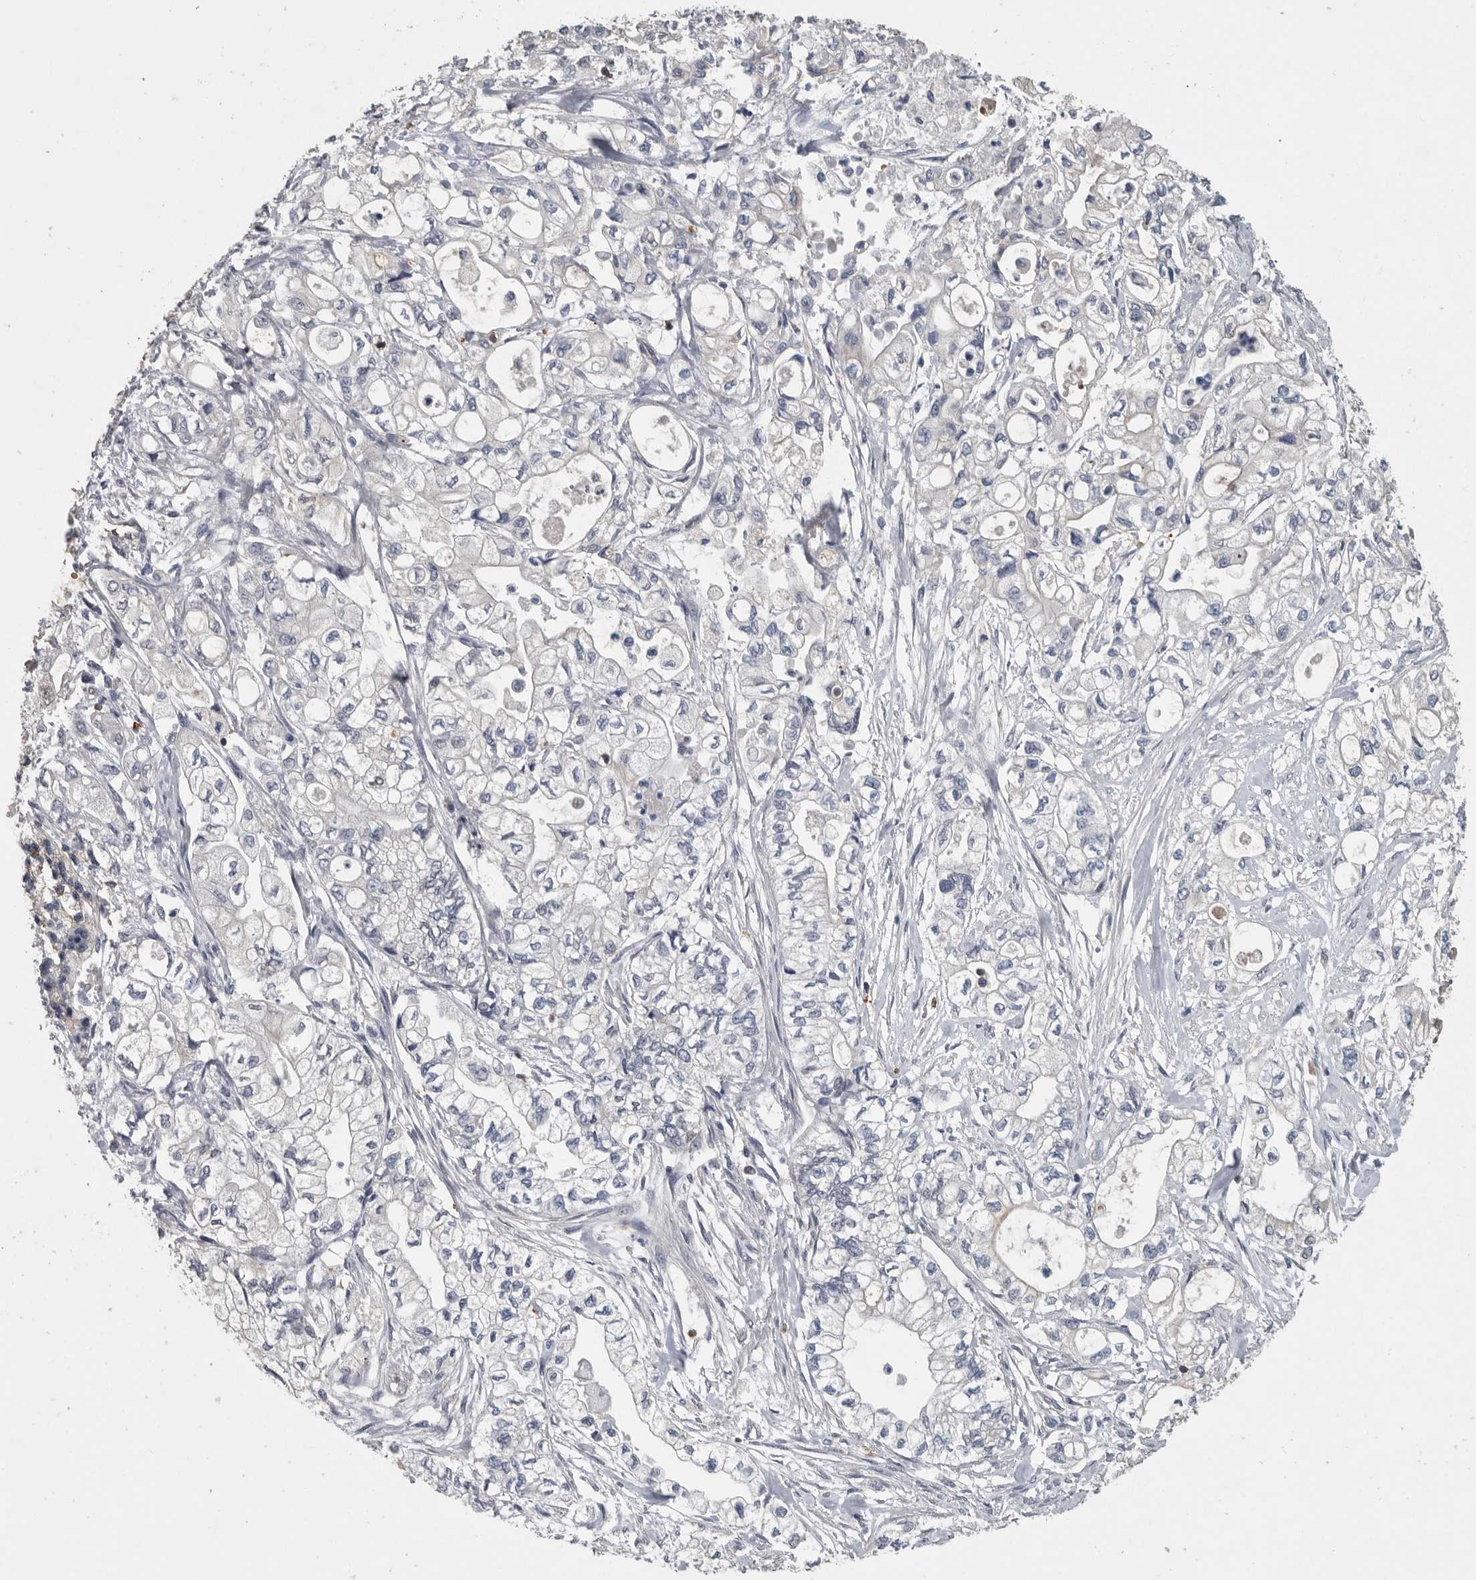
{"staining": {"intensity": "negative", "quantity": "none", "location": "none"}, "tissue": "pancreatic cancer", "cell_type": "Tumor cells", "image_type": "cancer", "snomed": [{"axis": "morphology", "description": "Adenocarcinoma, NOS"}, {"axis": "topography", "description": "Pancreas"}], "caption": "Photomicrograph shows no significant protein staining in tumor cells of pancreatic cancer.", "gene": "PDCD4", "patient": {"sex": "male", "age": 79}}